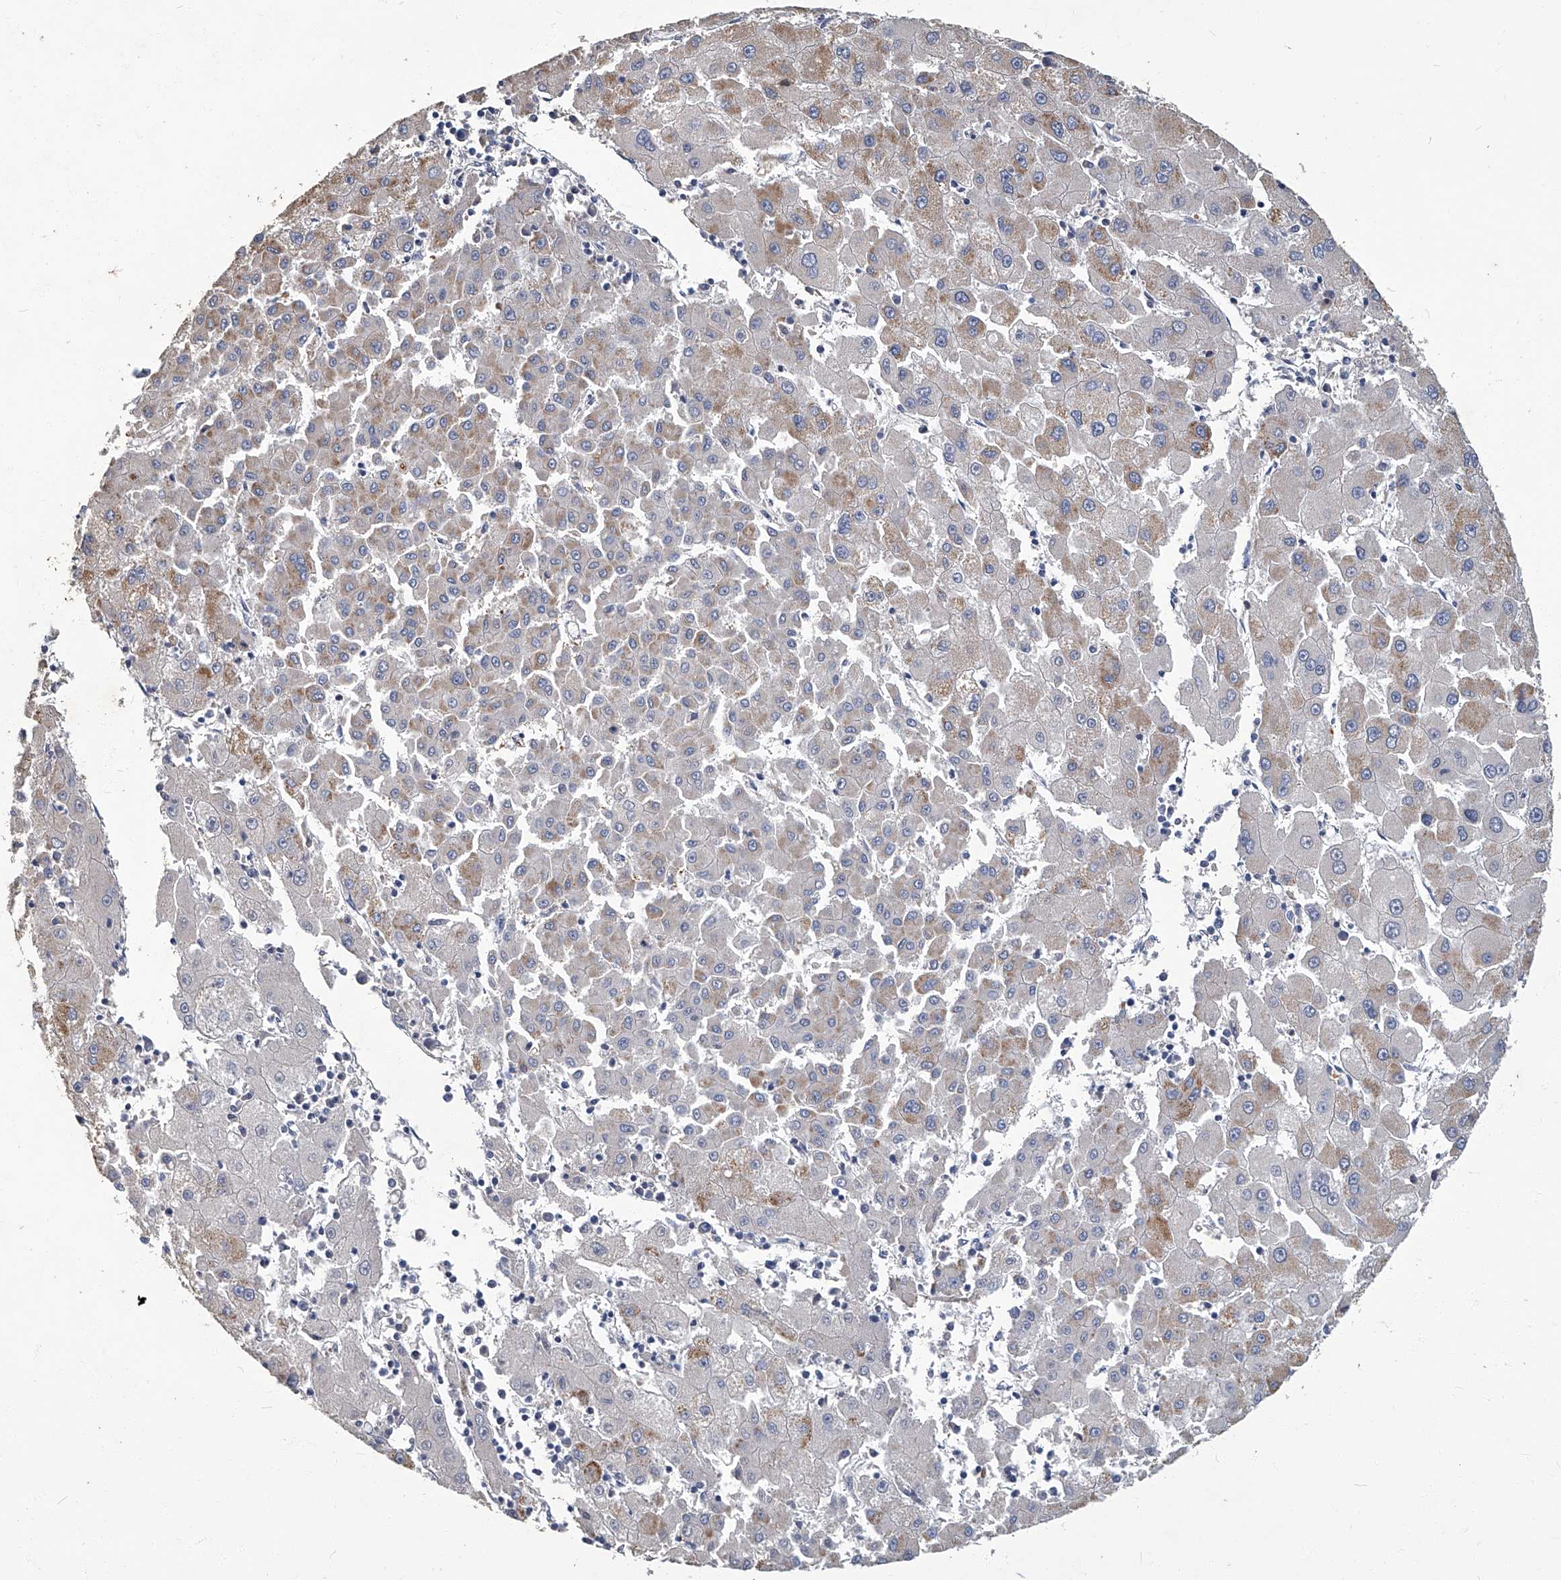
{"staining": {"intensity": "weak", "quantity": "<25%", "location": "cytoplasmic/membranous"}, "tissue": "liver cancer", "cell_type": "Tumor cells", "image_type": "cancer", "snomed": [{"axis": "morphology", "description": "Carcinoma, Hepatocellular, NOS"}, {"axis": "topography", "description": "Liver"}], "caption": "Immunohistochemistry photomicrograph of neoplastic tissue: liver cancer (hepatocellular carcinoma) stained with DAB (3,3'-diaminobenzidine) exhibits no significant protein positivity in tumor cells.", "gene": "TGFBR1", "patient": {"sex": "male", "age": 72}}